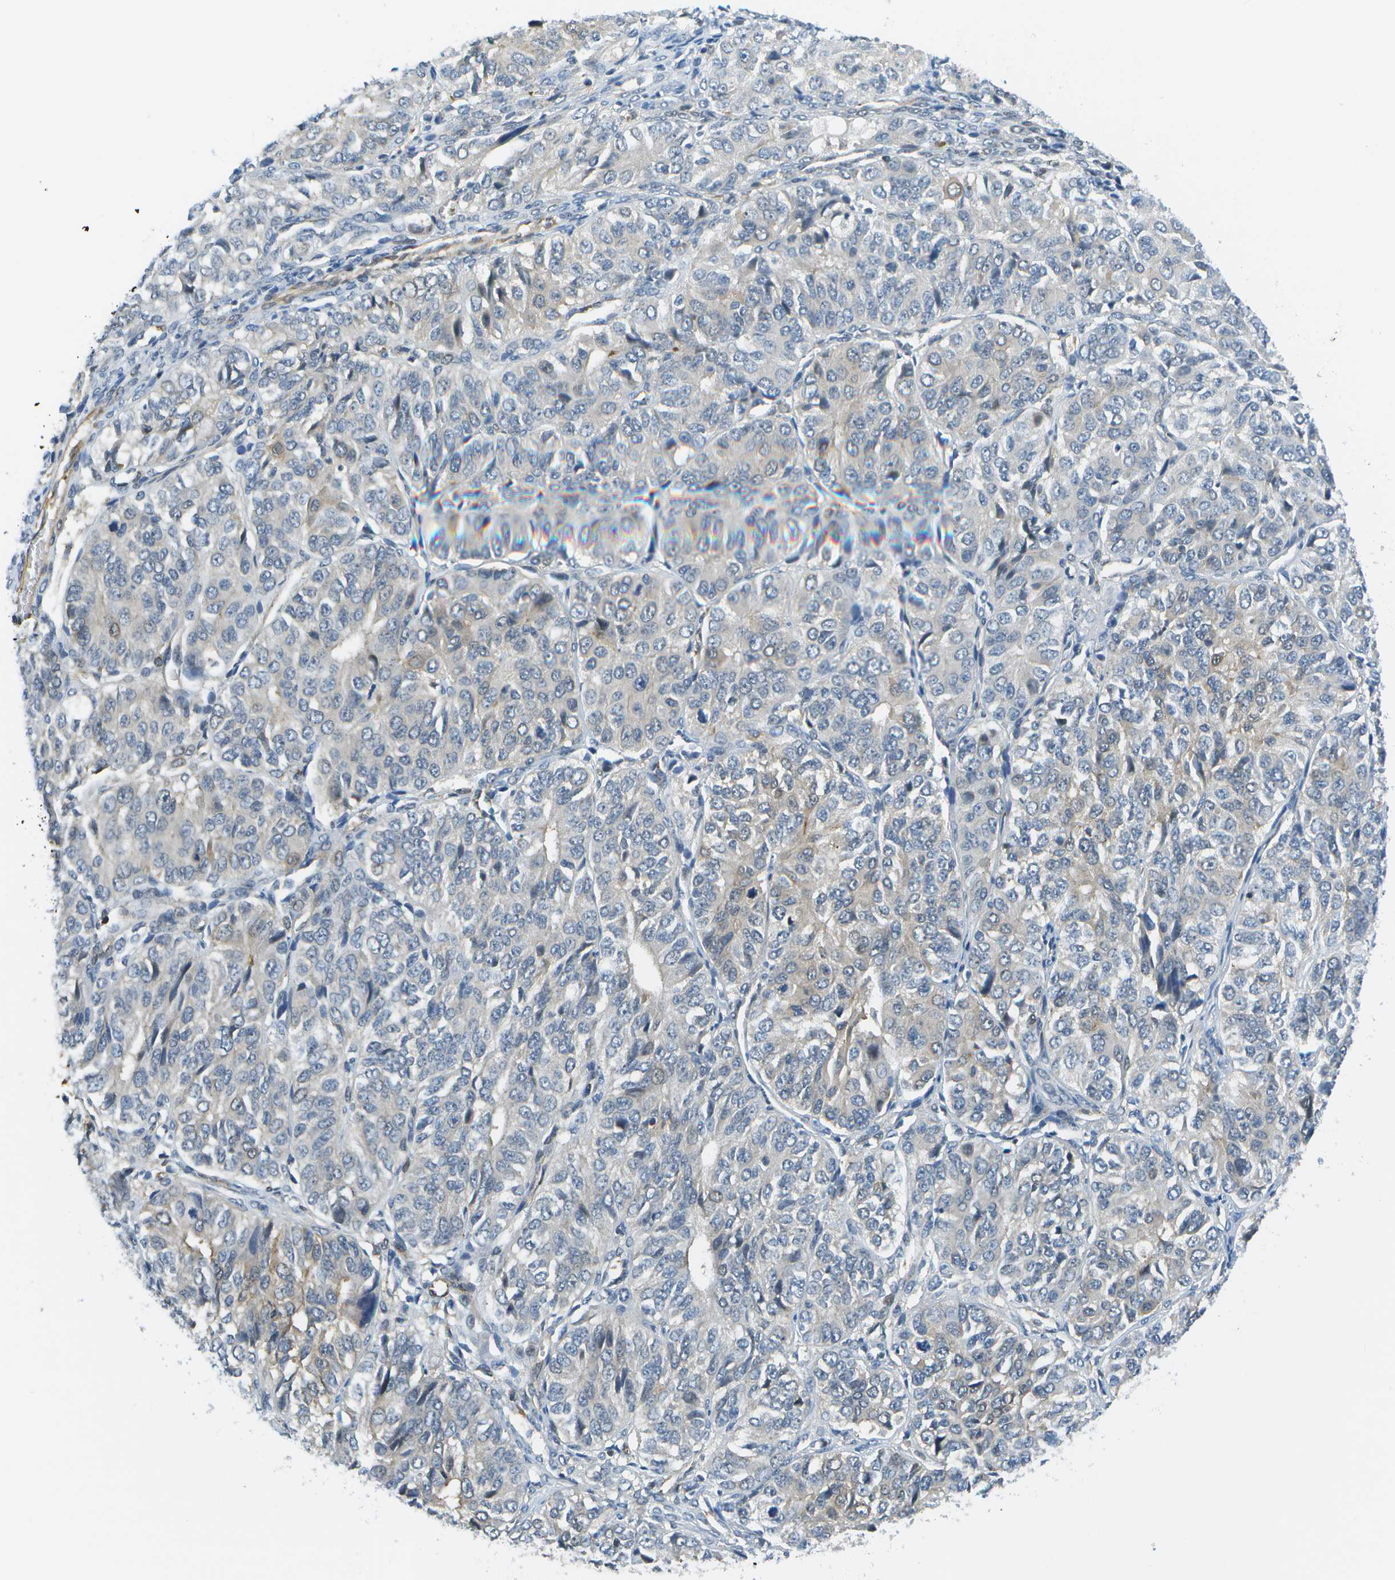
{"staining": {"intensity": "negative", "quantity": "none", "location": "none"}, "tissue": "ovarian cancer", "cell_type": "Tumor cells", "image_type": "cancer", "snomed": [{"axis": "morphology", "description": "Carcinoma, endometroid"}, {"axis": "topography", "description": "Ovary"}], "caption": "Immunohistochemical staining of human ovarian cancer shows no significant staining in tumor cells.", "gene": "KIAA0040", "patient": {"sex": "female", "age": 51}}